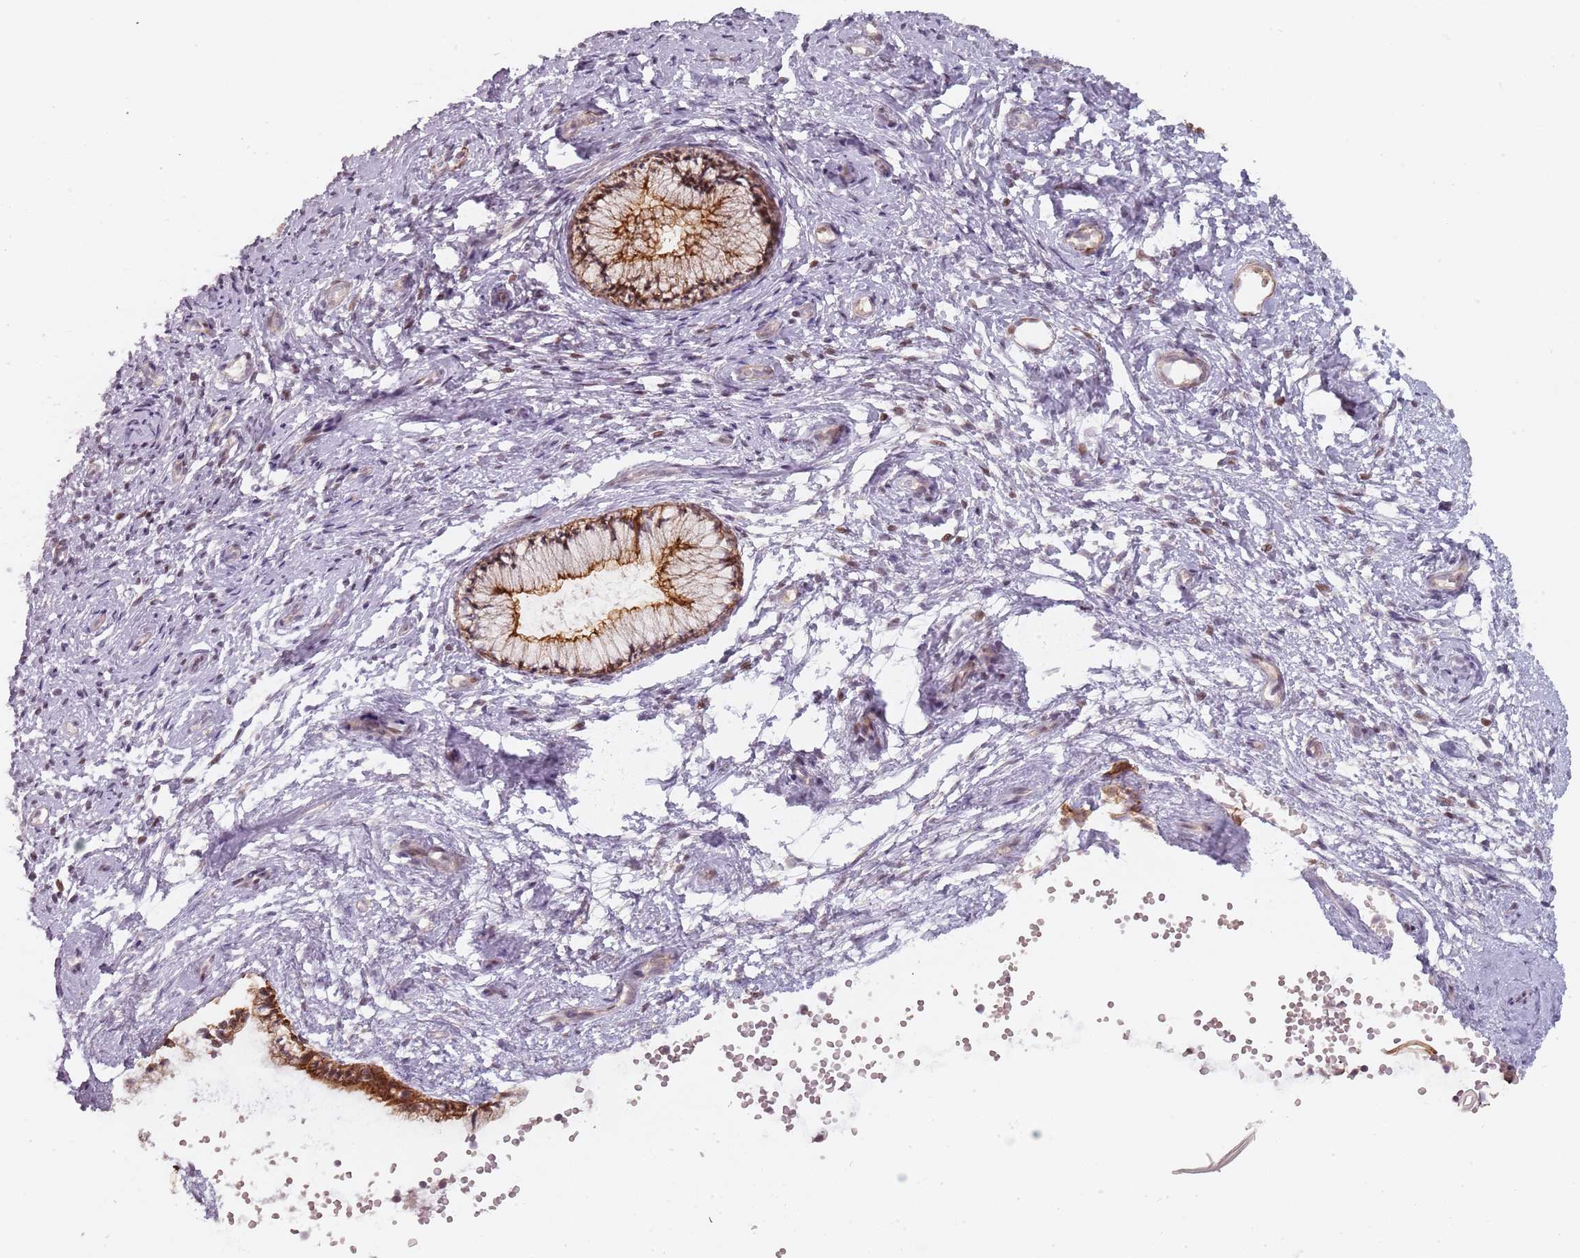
{"staining": {"intensity": "strong", "quantity": ">75%", "location": "cytoplasmic/membranous"}, "tissue": "cervix", "cell_type": "Glandular cells", "image_type": "normal", "snomed": [{"axis": "morphology", "description": "Normal tissue, NOS"}, {"axis": "topography", "description": "Cervix"}], "caption": "High-magnification brightfield microscopy of benign cervix stained with DAB (brown) and counterstained with hematoxylin (blue). glandular cells exhibit strong cytoplasmic/membranous staining is identified in about>75% of cells. The staining was performed using DAB to visualize the protein expression in brown, while the nuclei were stained in blue with hematoxylin (Magnification: 20x).", "gene": "RPS6KA2", "patient": {"sex": "female", "age": 57}}